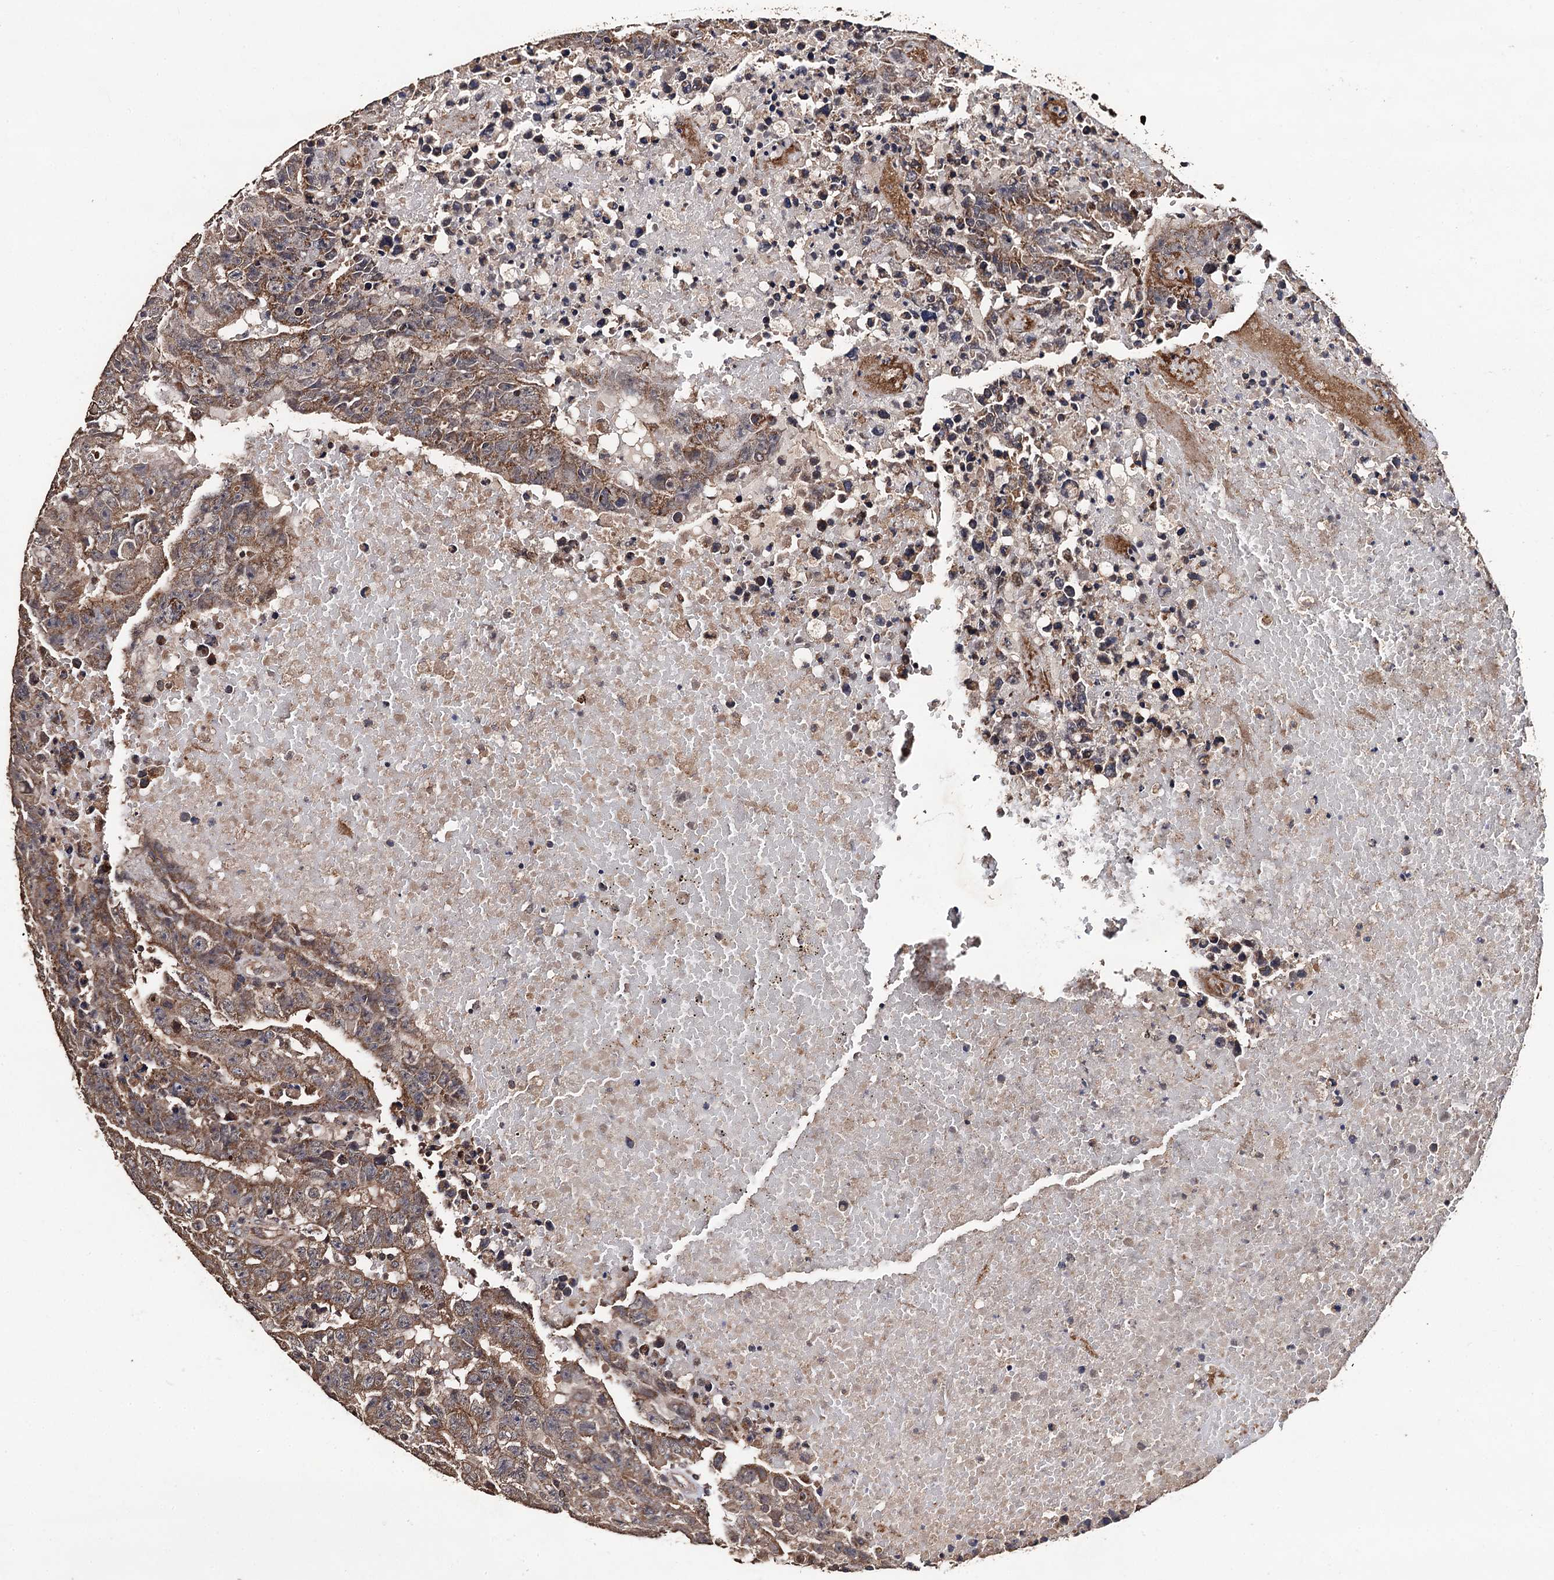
{"staining": {"intensity": "moderate", "quantity": ">75%", "location": "cytoplasmic/membranous"}, "tissue": "testis cancer", "cell_type": "Tumor cells", "image_type": "cancer", "snomed": [{"axis": "morphology", "description": "Carcinoma, Embryonal, NOS"}, {"axis": "topography", "description": "Testis"}], "caption": "Immunohistochemical staining of testis cancer demonstrates medium levels of moderate cytoplasmic/membranous staining in approximately >75% of tumor cells.", "gene": "PPTC7", "patient": {"sex": "male", "age": 25}}